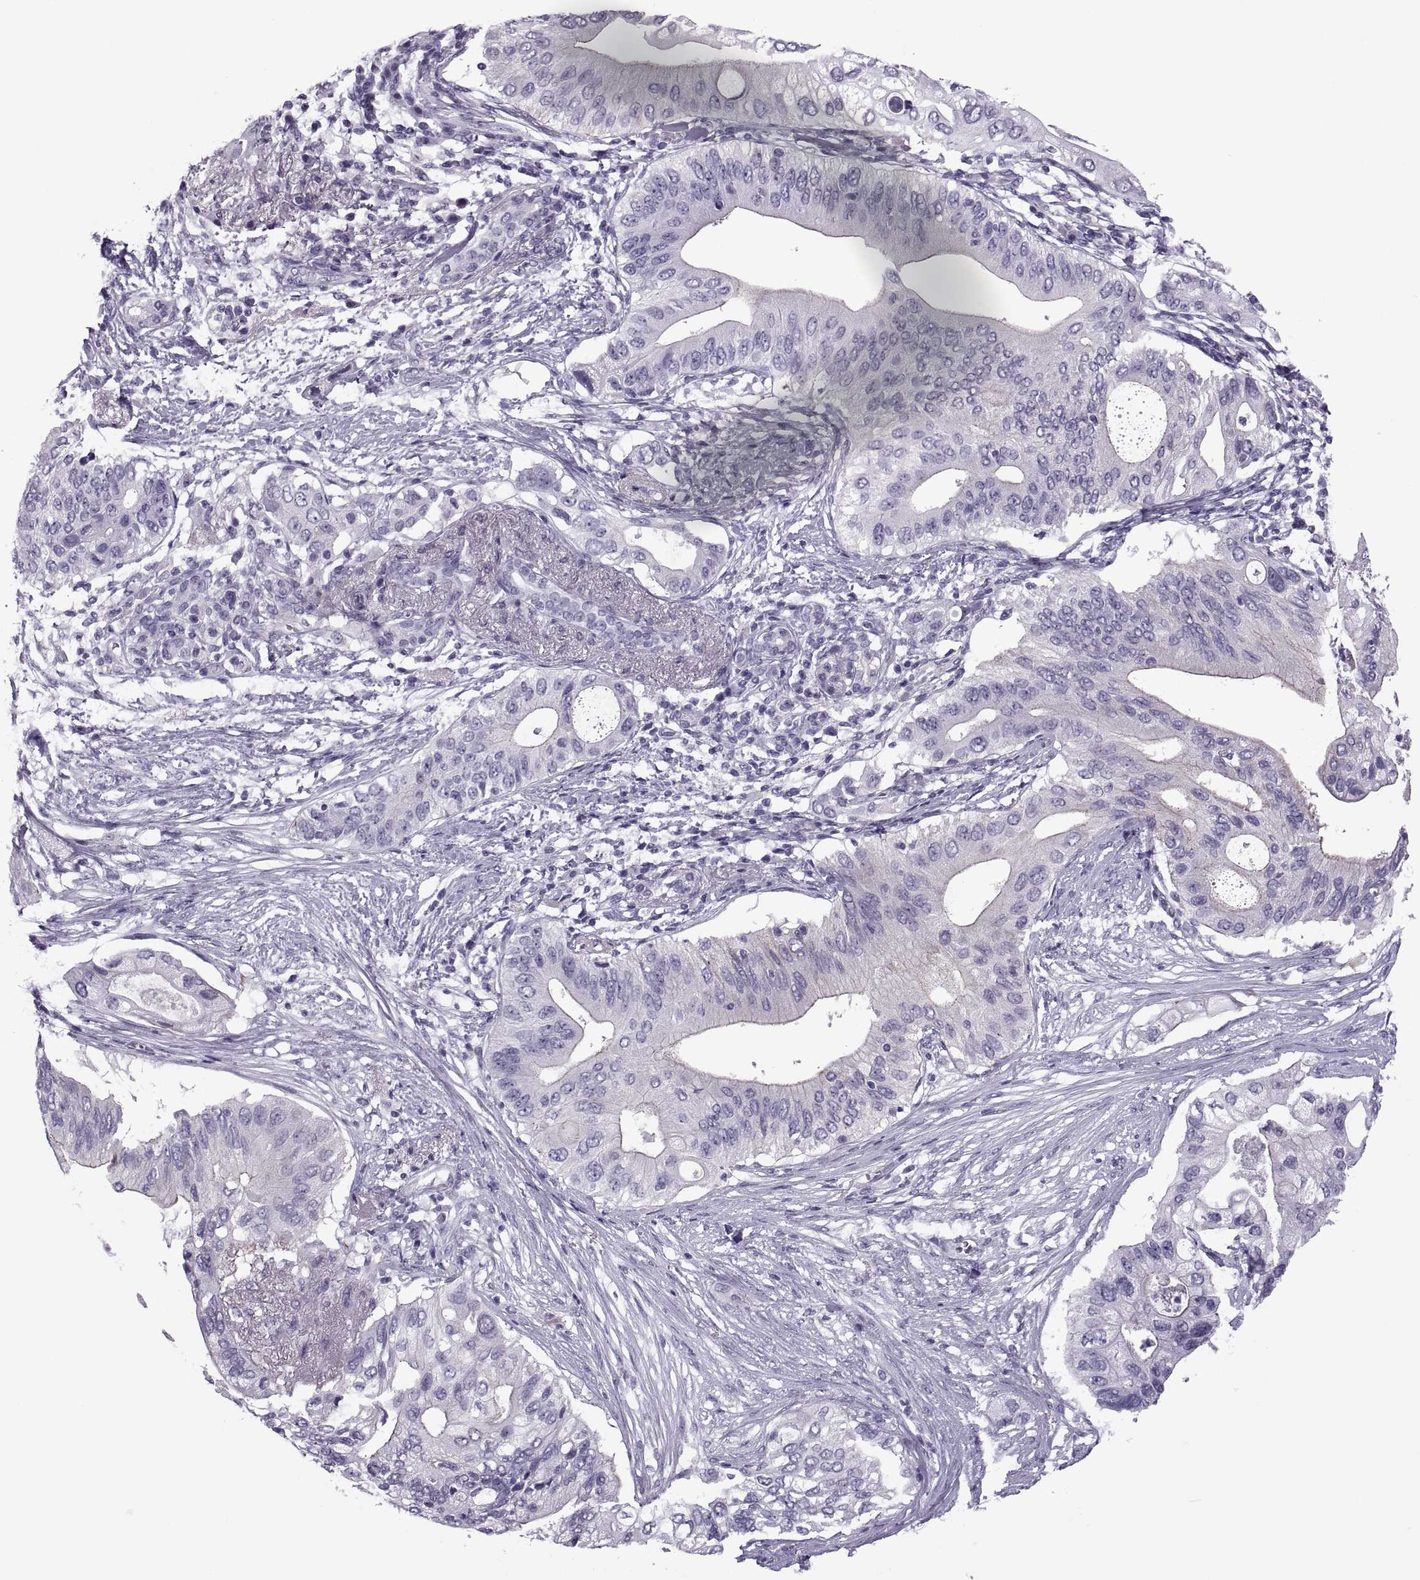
{"staining": {"intensity": "negative", "quantity": "none", "location": "none"}, "tissue": "pancreatic cancer", "cell_type": "Tumor cells", "image_type": "cancer", "snomed": [{"axis": "morphology", "description": "Adenocarcinoma, NOS"}, {"axis": "topography", "description": "Pancreas"}], "caption": "The photomicrograph exhibits no staining of tumor cells in pancreatic cancer.", "gene": "SYNGR4", "patient": {"sex": "female", "age": 72}}